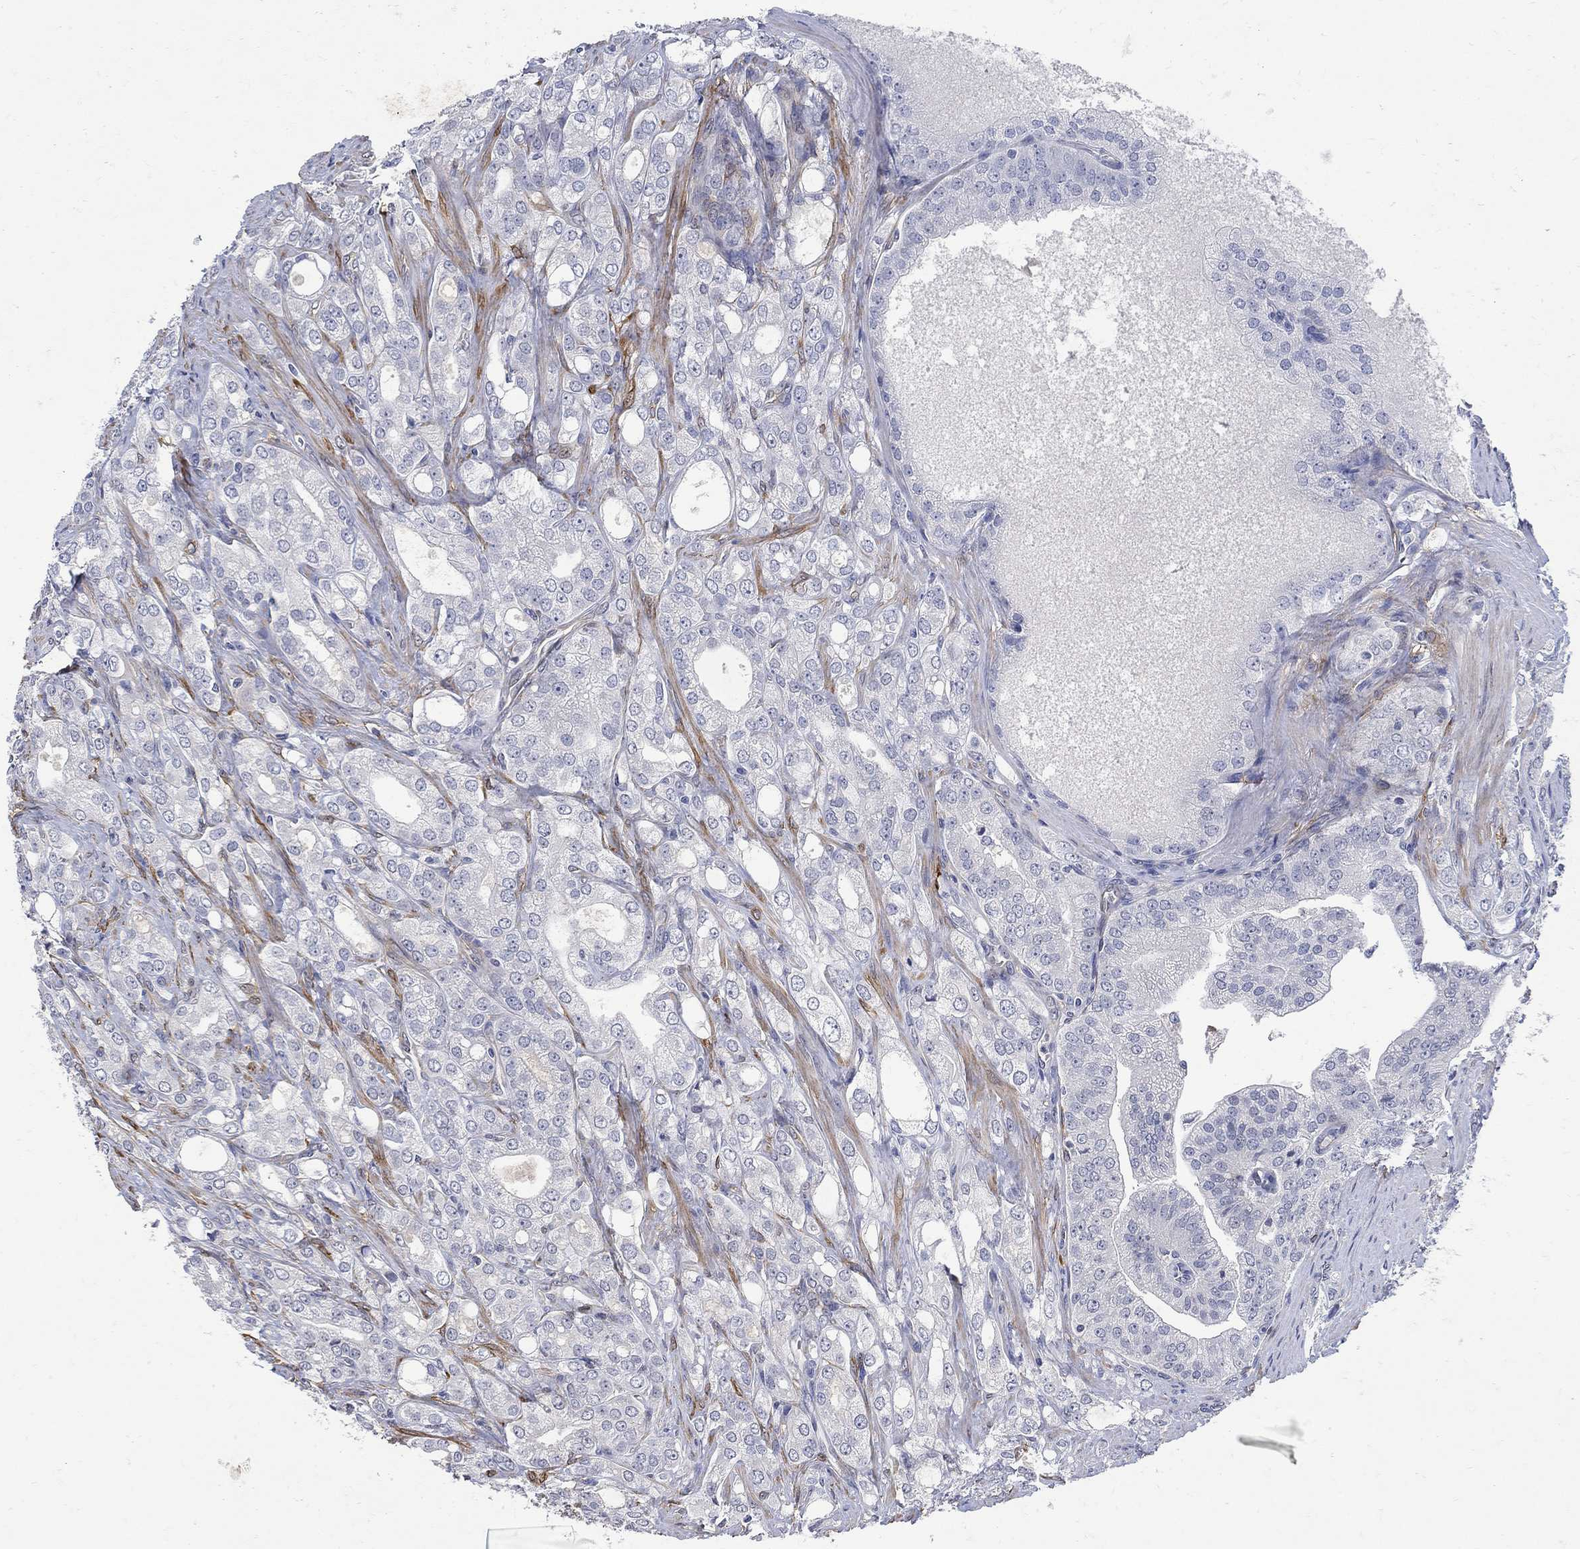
{"staining": {"intensity": "negative", "quantity": "none", "location": "none"}, "tissue": "prostate cancer", "cell_type": "Tumor cells", "image_type": "cancer", "snomed": [{"axis": "morphology", "description": "Adenocarcinoma, NOS"}, {"axis": "morphology", "description": "Adenocarcinoma, High grade"}, {"axis": "topography", "description": "Prostate"}], "caption": "IHC of human high-grade adenocarcinoma (prostate) shows no positivity in tumor cells.", "gene": "TGM2", "patient": {"sex": "male", "age": 70}}